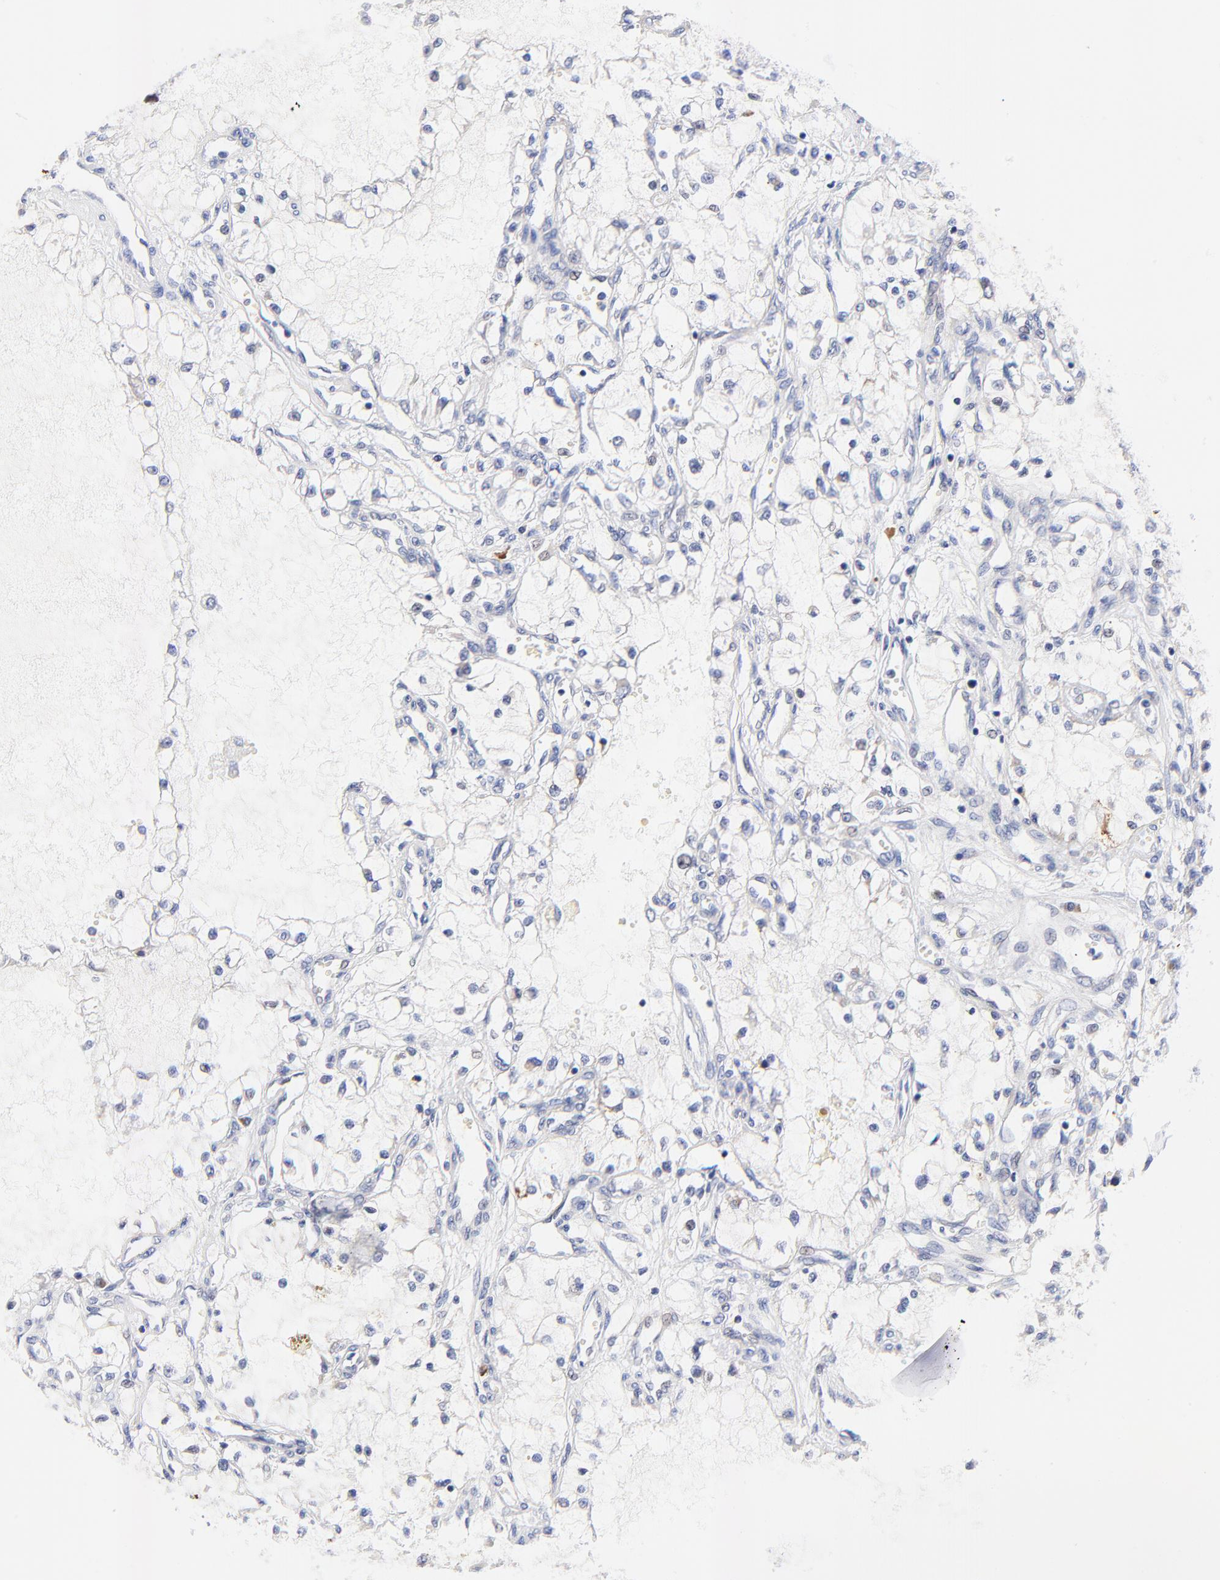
{"staining": {"intensity": "negative", "quantity": "none", "location": "none"}, "tissue": "renal cancer", "cell_type": "Tumor cells", "image_type": "cancer", "snomed": [{"axis": "morphology", "description": "Adenocarcinoma, NOS"}, {"axis": "topography", "description": "Kidney"}], "caption": "Immunohistochemical staining of renal cancer reveals no significant staining in tumor cells.", "gene": "AFF2", "patient": {"sex": "male", "age": 61}}